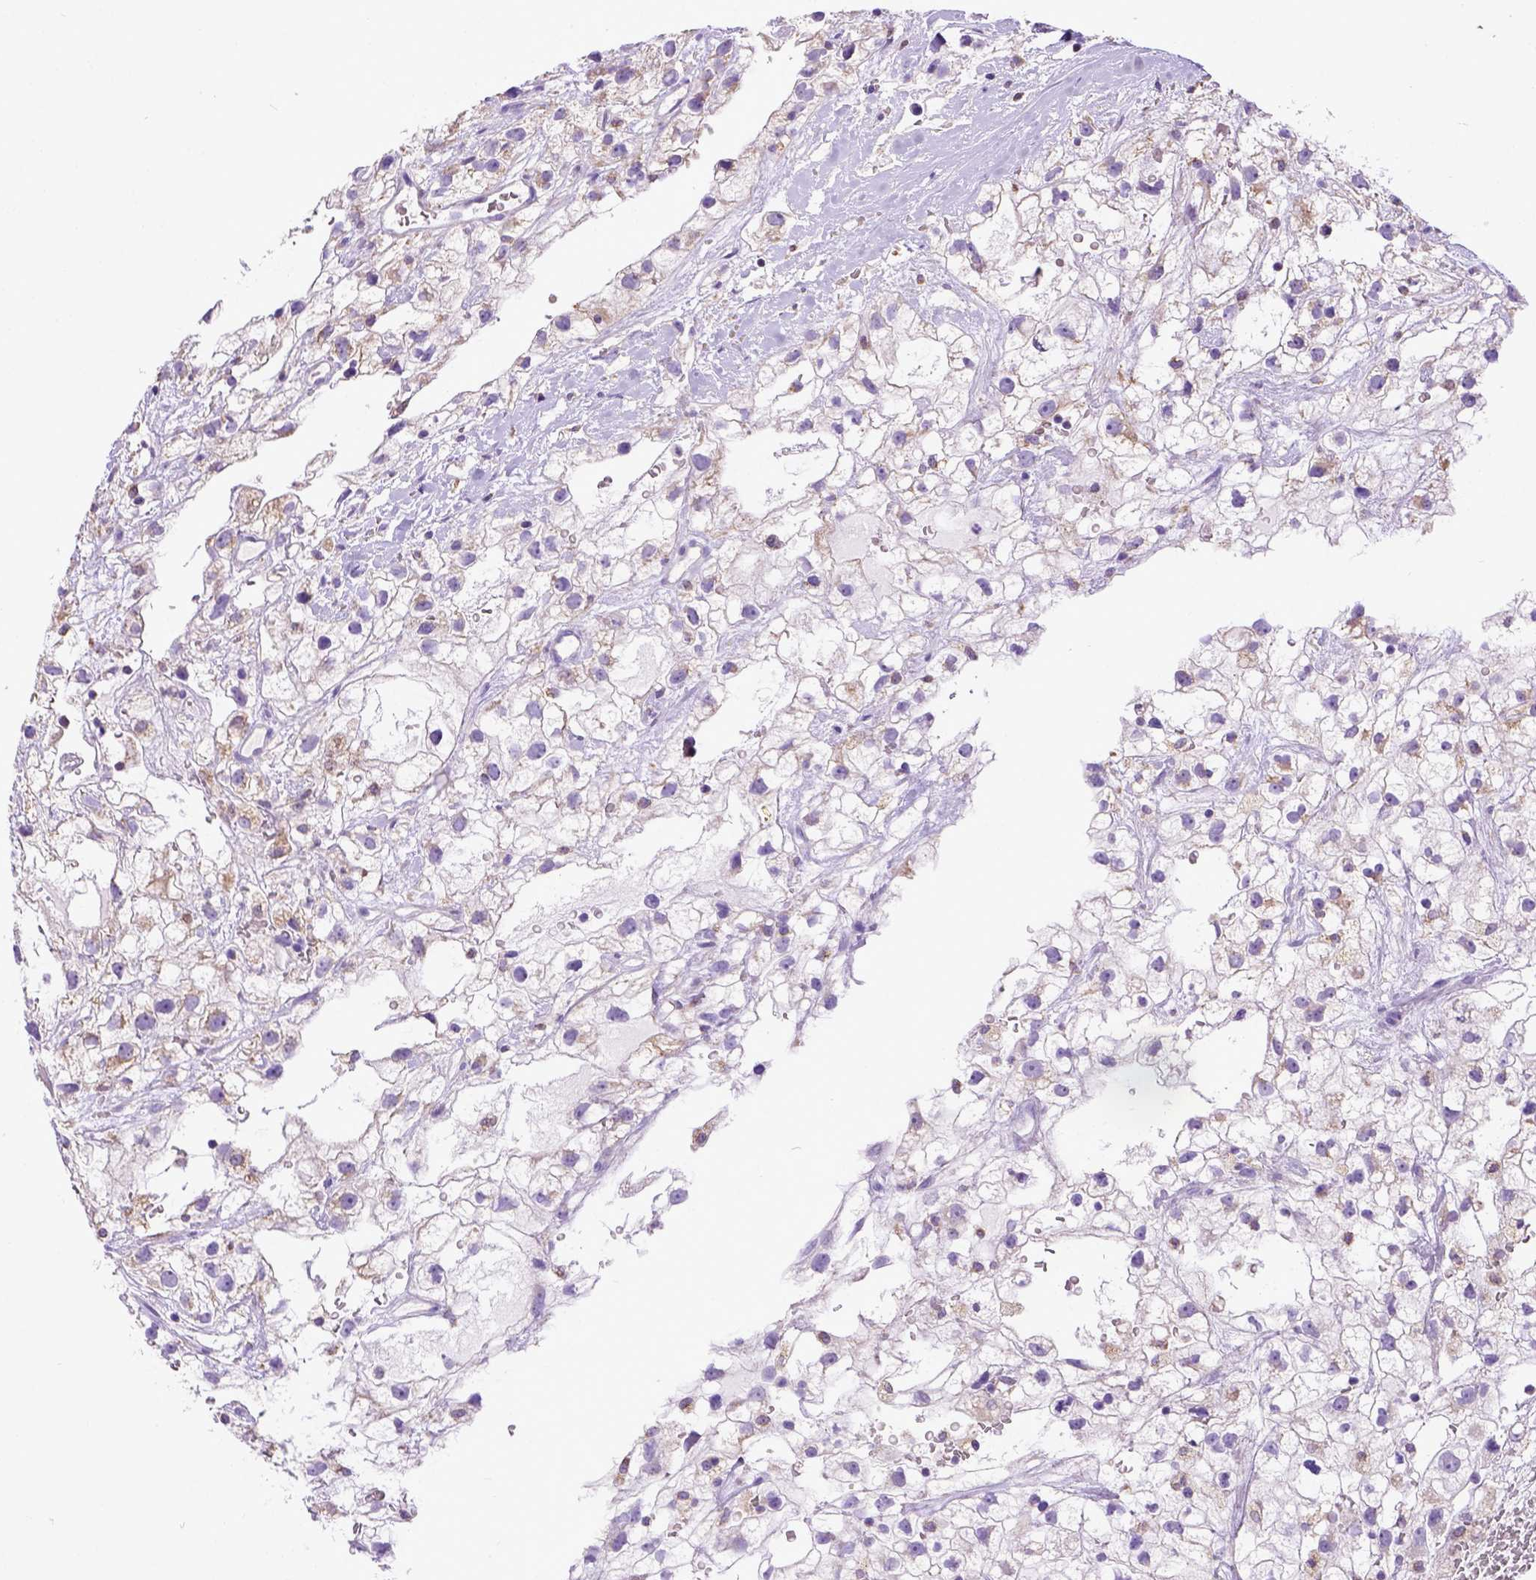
{"staining": {"intensity": "negative", "quantity": "none", "location": "none"}, "tissue": "renal cancer", "cell_type": "Tumor cells", "image_type": "cancer", "snomed": [{"axis": "morphology", "description": "Adenocarcinoma, NOS"}, {"axis": "topography", "description": "Kidney"}], "caption": "The immunohistochemistry (IHC) micrograph has no significant staining in tumor cells of adenocarcinoma (renal) tissue.", "gene": "SPEF1", "patient": {"sex": "male", "age": 59}}